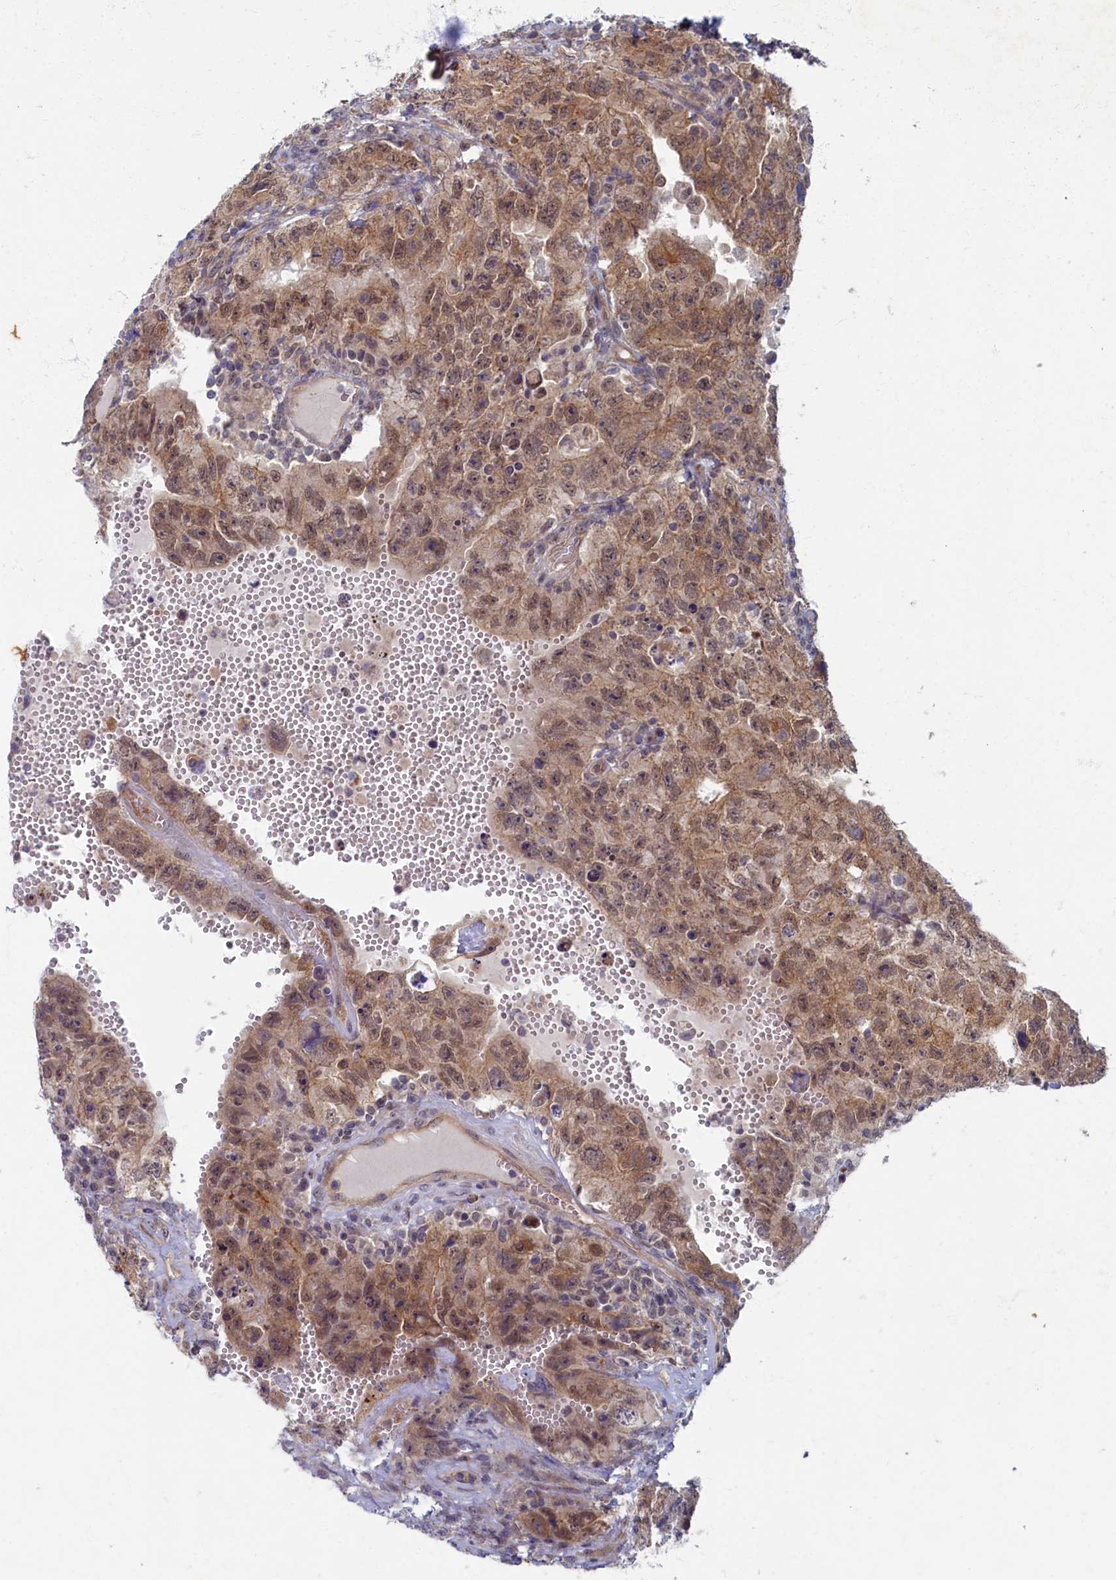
{"staining": {"intensity": "moderate", "quantity": ">75%", "location": "cytoplasmic/membranous,nuclear"}, "tissue": "testis cancer", "cell_type": "Tumor cells", "image_type": "cancer", "snomed": [{"axis": "morphology", "description": "Carcinoma, Embryonal, NOS"}, {"axis": "topography", "description": "Testis"}], "caption": "This micrograph shows IHC staining of human embryonal carcinoma (testis), with medium moderate cytoplasmic/membranous and nuclear positivity in approximately >75% of tumor cells.", "gene": "WDR59", "patient": {"sex": "male", "age": 26}}